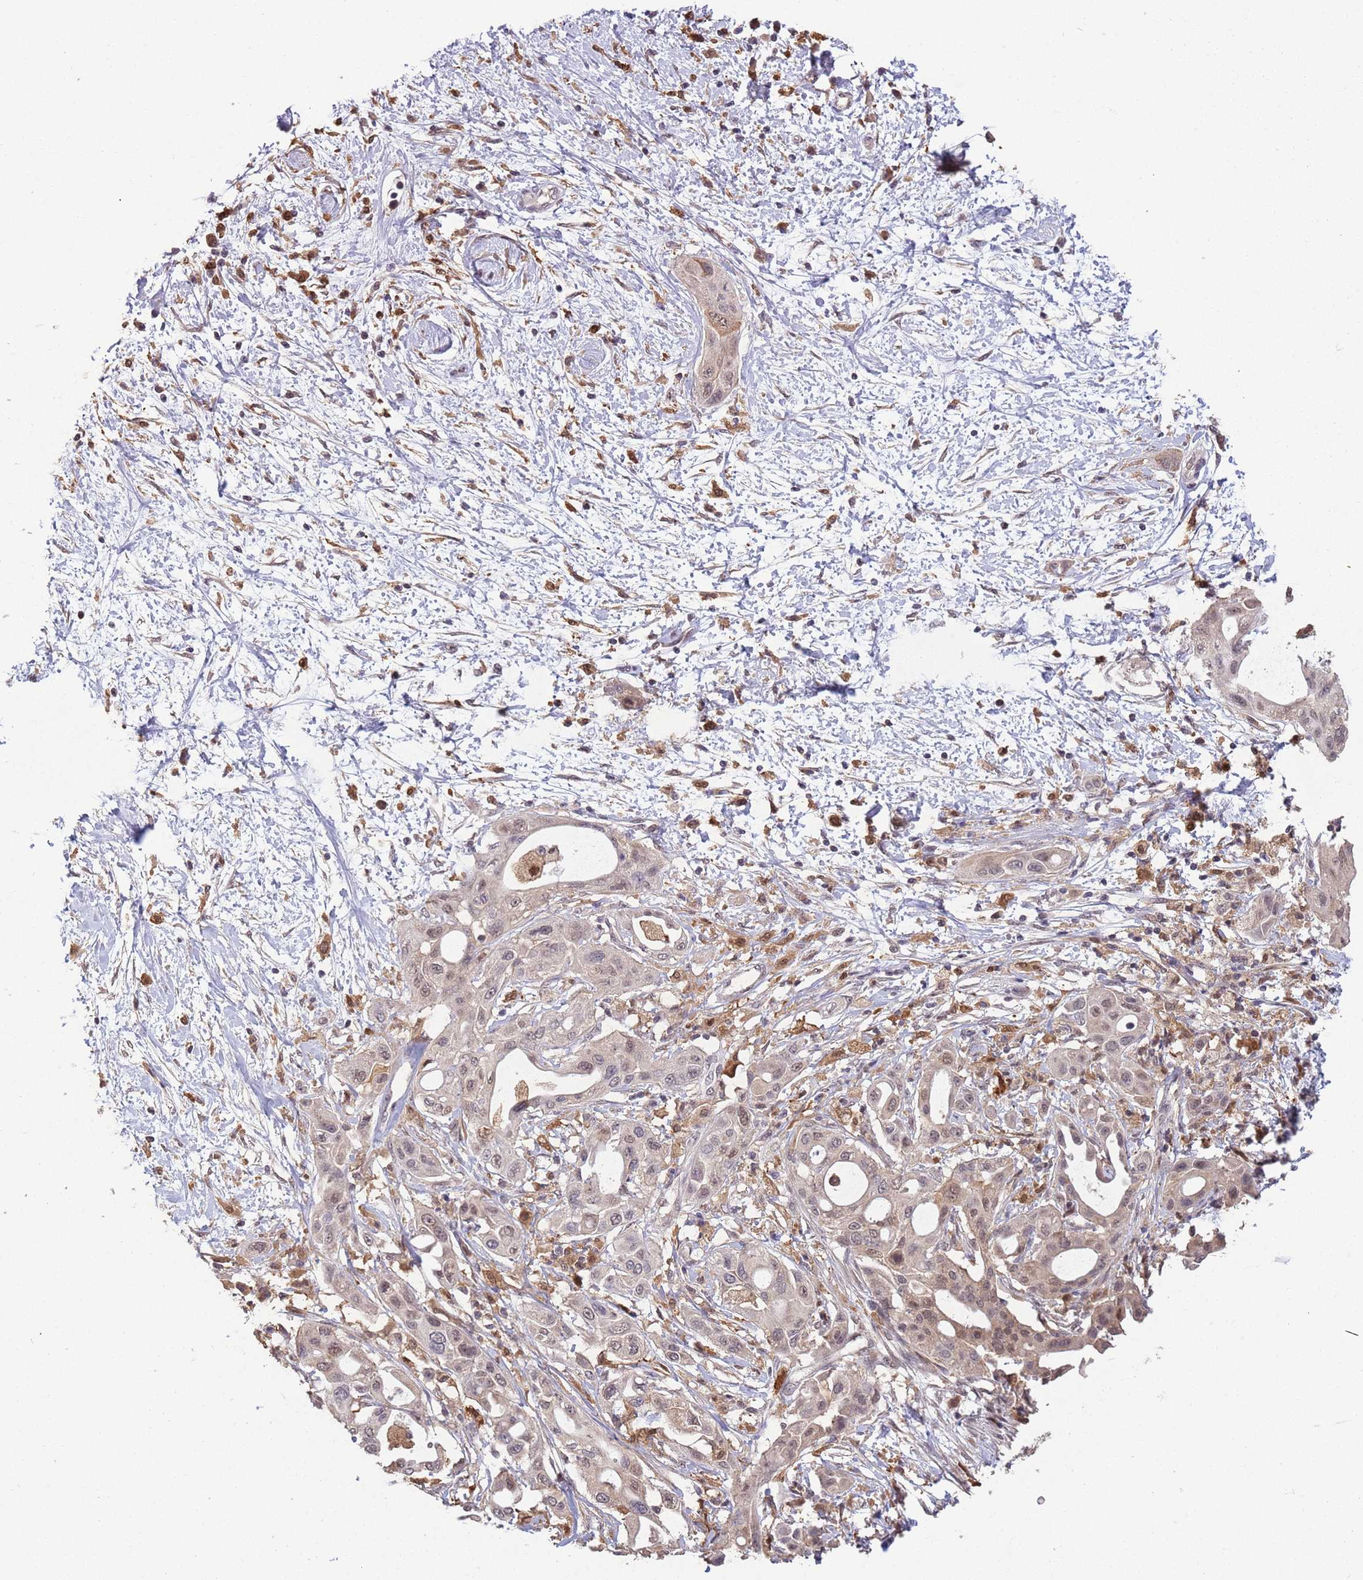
{"staining": {"intensity": "weak", "quantity": "25%-75%", "location": "nuclear"}, "tissue": "pancreatic cancer", "cell_type": "Tumor cells", "image_type": "cancer", "snomed": [{"axis": "morphology", "description": "Adenocarcinoma, NOS"}, {"axis": "topography", "description": "Pancreas"}], "caption": "Pancreatic cancer tissue displays weak nuclear staining in approximately 25%-75% of tumor cells, visualized by immunohistochemistry.", "gene": "ZNF639", "patient": {"sex": "male", "age": 68}}